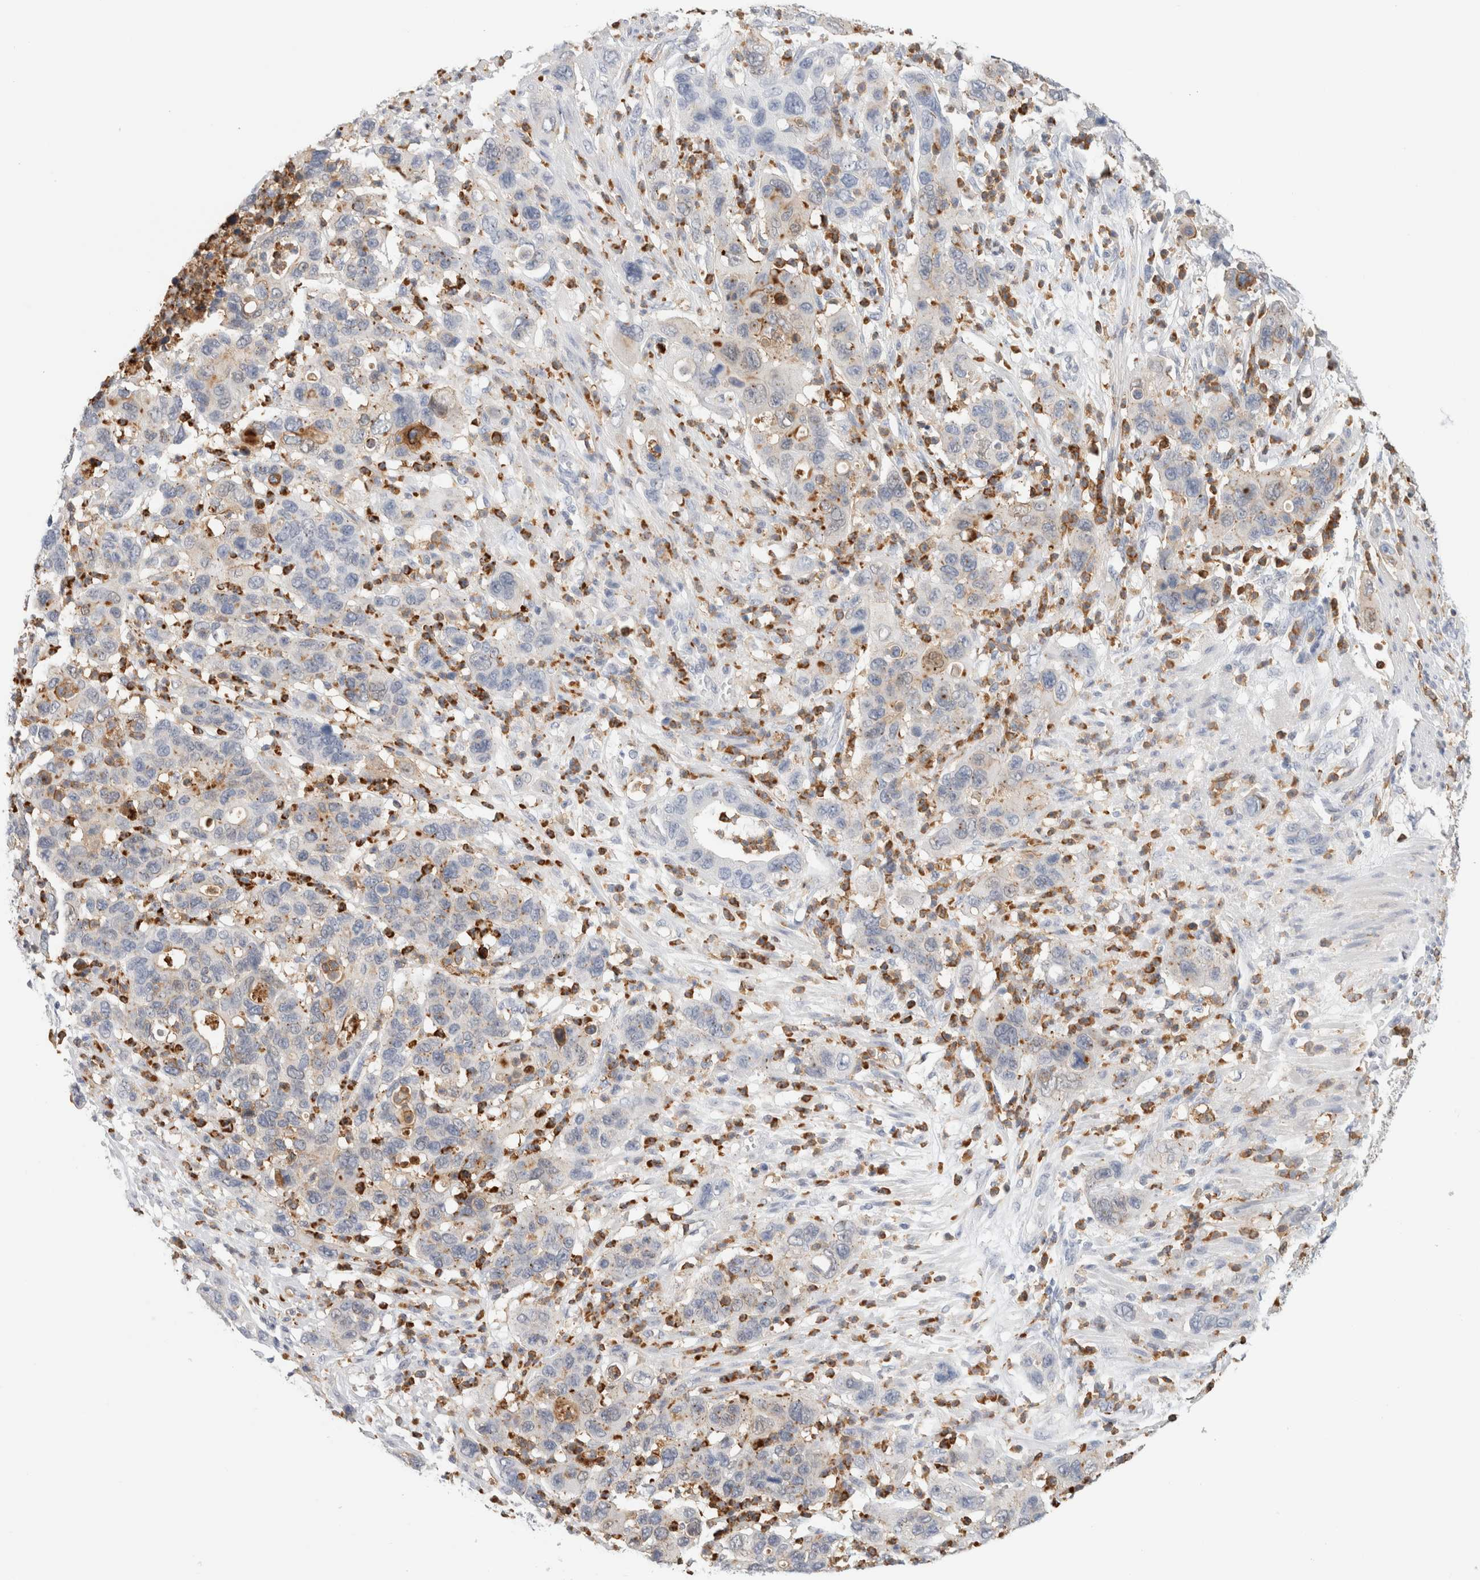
{"staining": {"intensity": "weak", "quantity": "<25%", "location": "cytoplasmic/membranous"}, "tissue": "pancreatic cancer", "cell_type": "Tumor cells", "image_type": "cancer", "snomed": [{"axis": "morphology", "description": "Adenocarcinoma, NOS"}, {"axis": "topography", "description": "Pancreas"}], "caption": "Pancreatic cancer (adenocarcinoma) stained for a protein using immunohistochemistry reveals no staining tumor cells.", "gene": "P2RY2", "patient": {"sex": "female", "age": 71}}